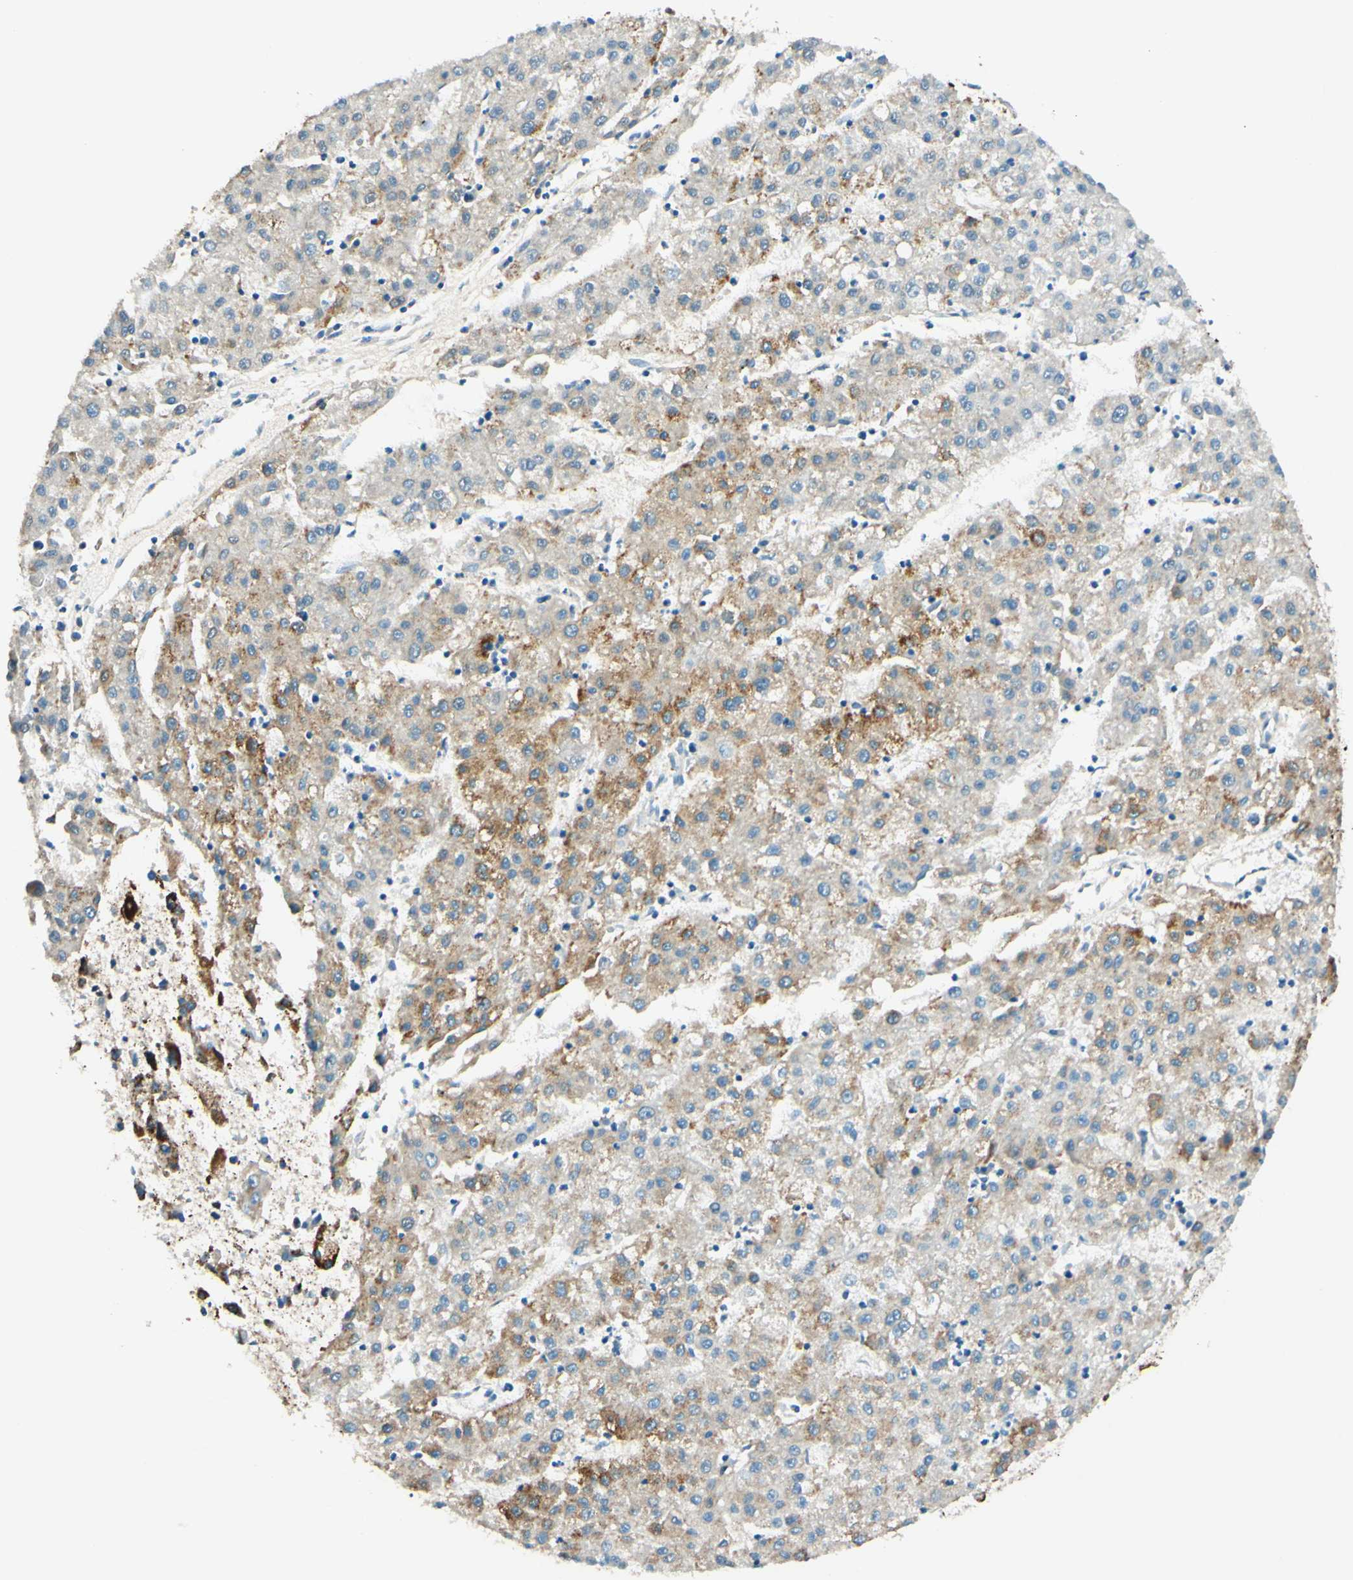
{"staining": {"intensity": "moderate", "quantity": "25%-75%", "location": "cytoplasmic/membranous"}, "tissue": "liver cancer", "cell_type": "Tumor cells", "image_type": "cancer", "snomed": [{"axis": "morphology", "description": "Carcinoma, Hepatocellular, NOS"}, {"axis": "topography", "description": "Liver"}], "caption": "Protein staining displays moderate cytoplasmic/membranous expression in approximately 25%-75% of tumor cells in liver cancer (hepatocellular carcinoma).", "gene": "TAOK2", "patient": {"sex": "male", "age": 72}}